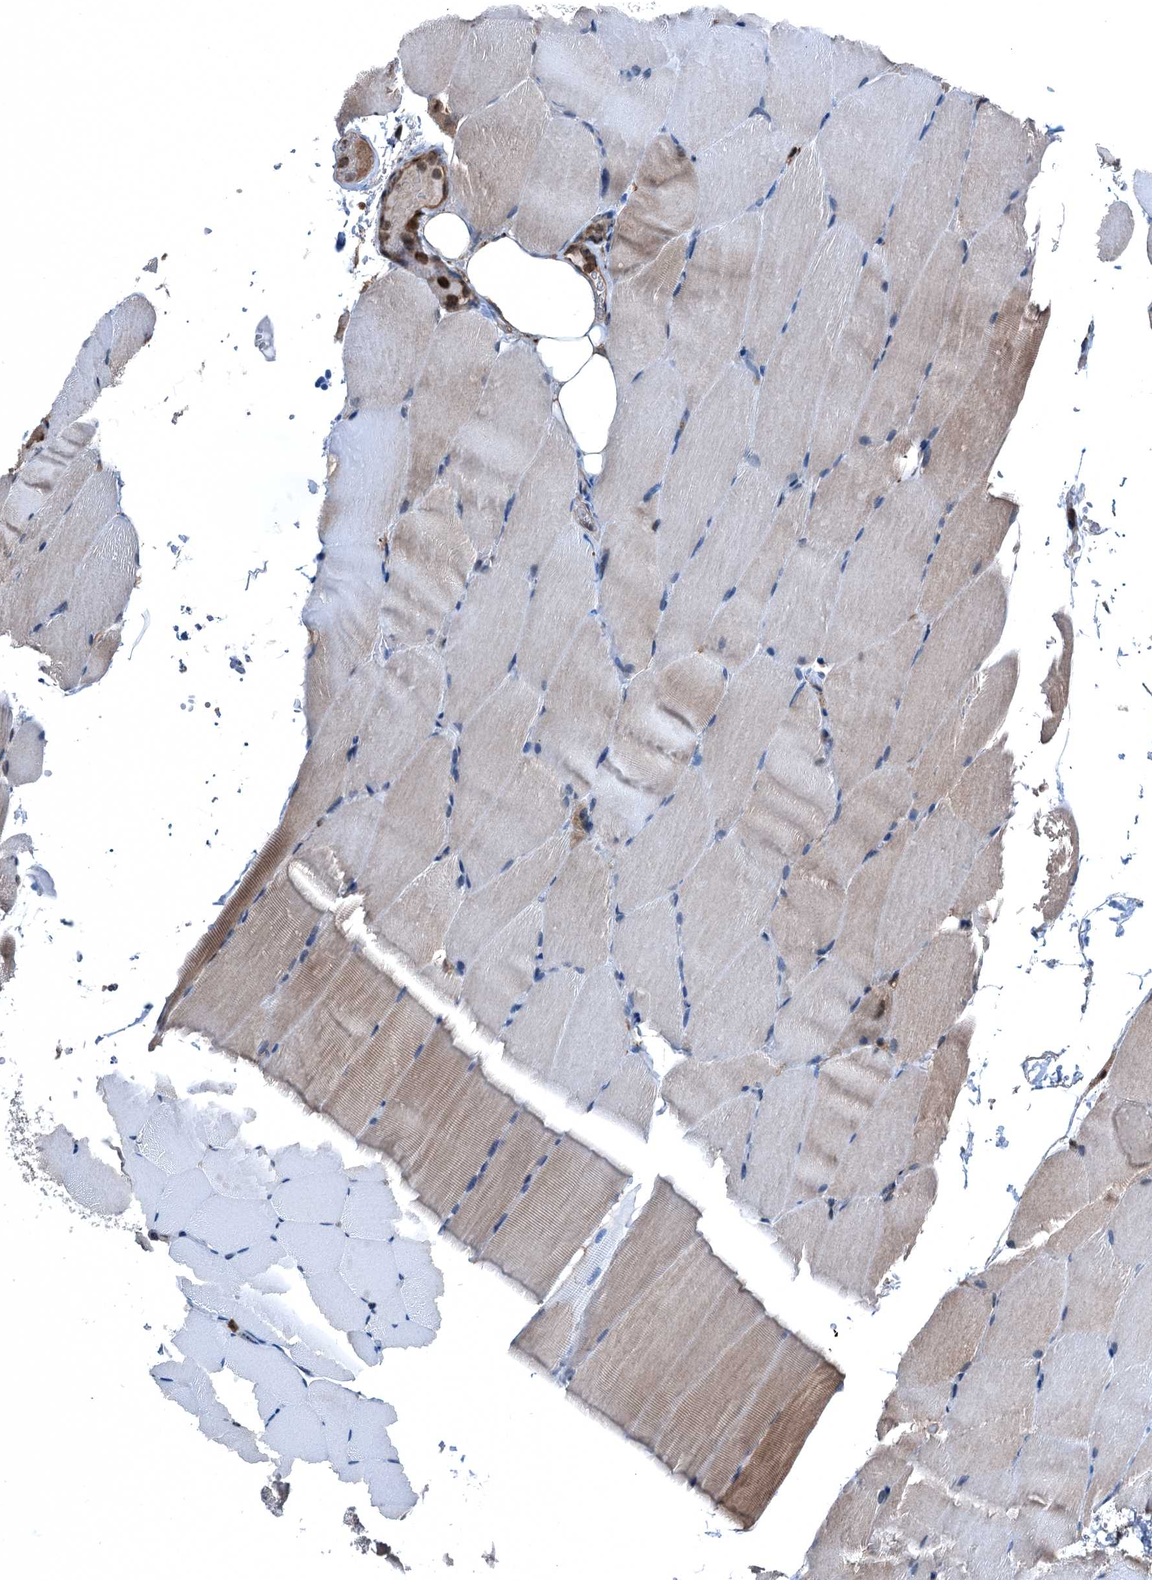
{"staining": {"intensity": "weak", "quantity": "<25%", "location": "cytoplasmic/membranous"}, "tissue": "skeletal muscle", "cell_type": "Myocytes", "image_type": "normal", "snomed": [{"axis": "morphology", "description": "Normal tissue, NOS"}, {"axis": "topography", "description": "Skeletal muscle"}, {"axis": "topography", "description": "Parathyroid gland"}], "caption": "This is an immunohistochemistry (IHC) image of unremarkable skeletal muscle. There is no staining in myocytes.", "gene": "RNH1", "patient": {"sex": "female", "age": 37}}